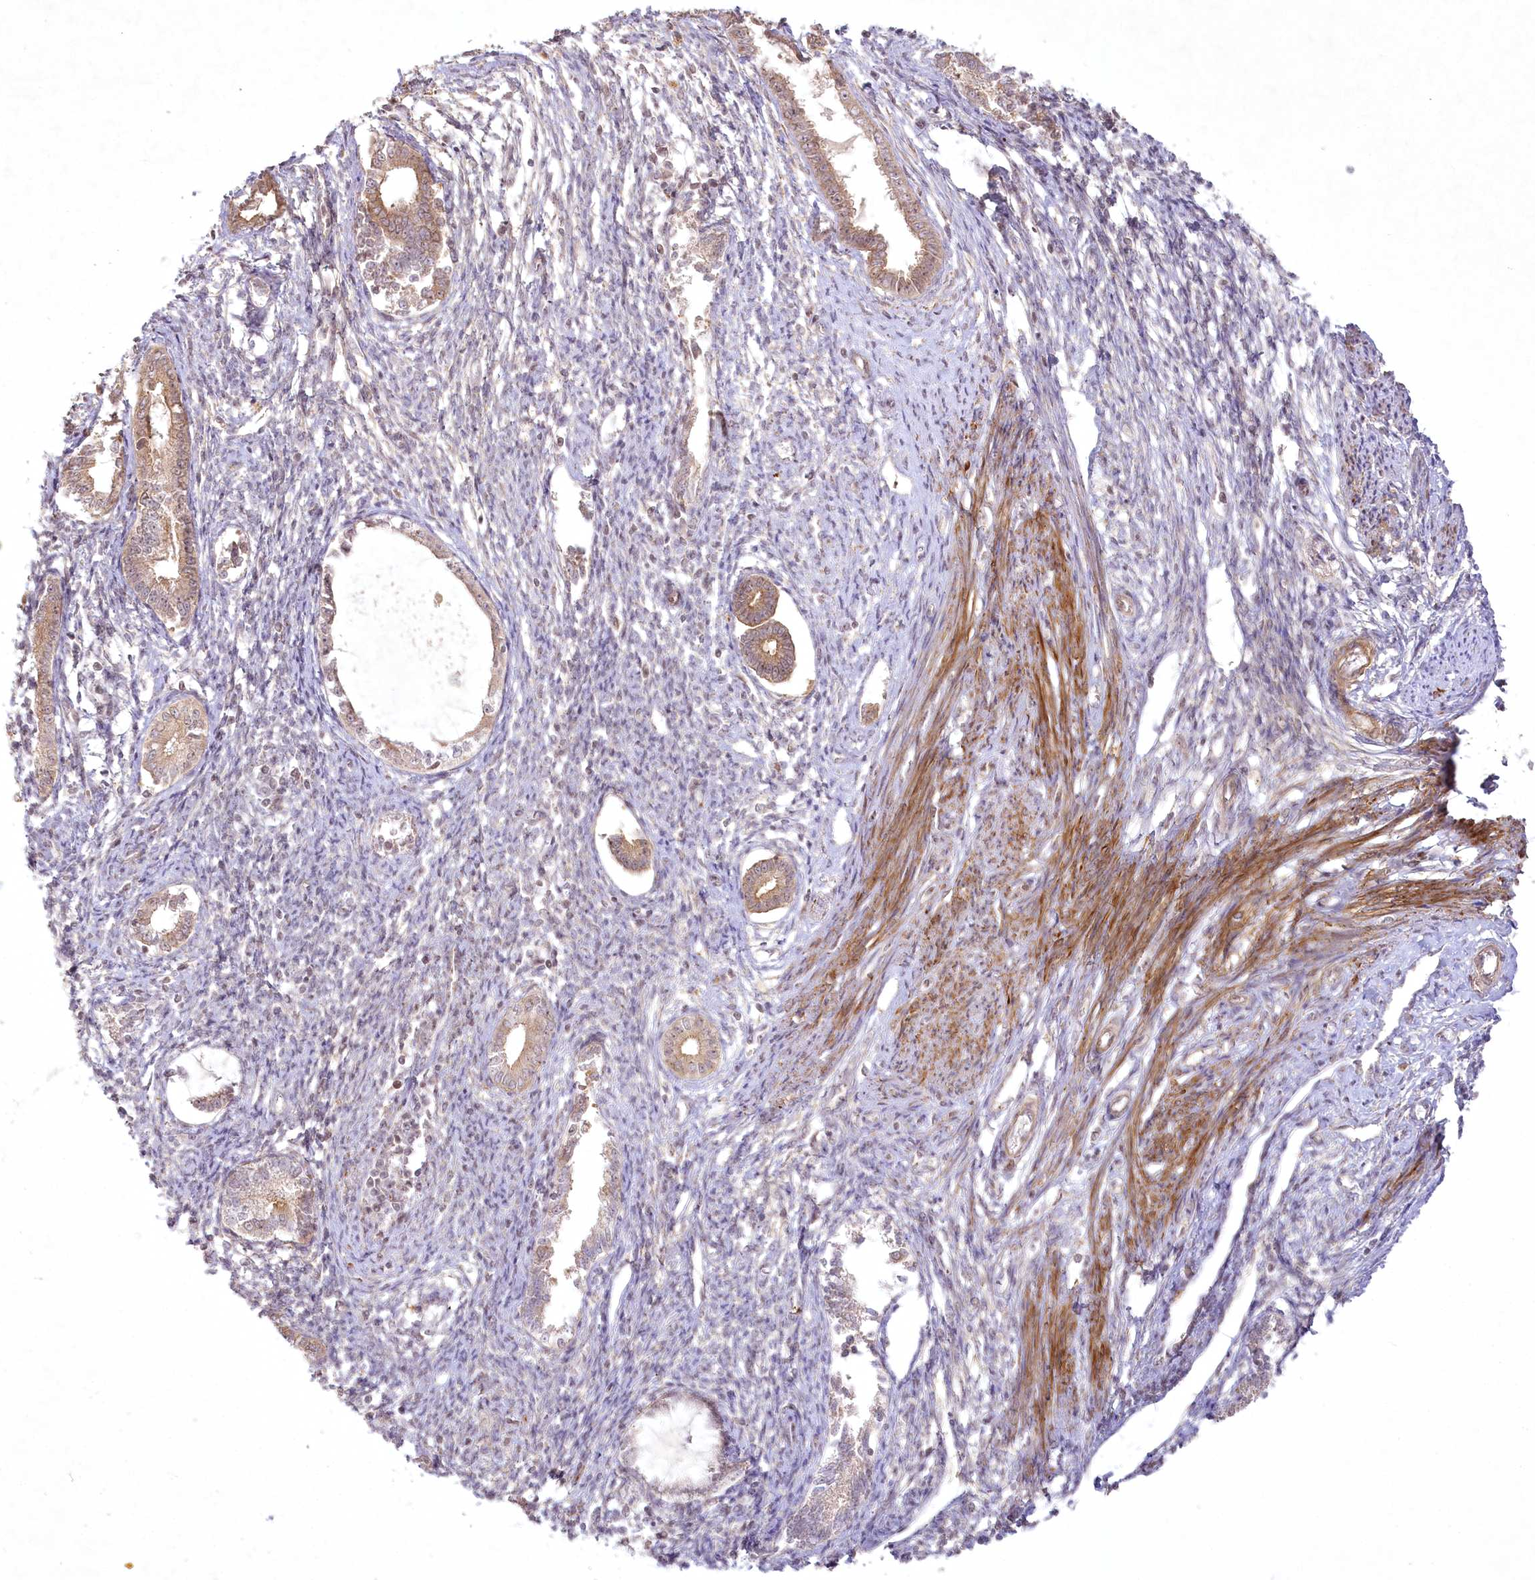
{"staining": {"intensity": "negative", "quantity": "none", "location": "none"}, "tissue": "endometrium", "cell_type": "Cells in endometrial stroma", "image_type": "normal", "snomed": [{"axis": "morphology", "description": "Normal tissue, NOS"}, {"axis": "topography", "description": "Endometrium"}], "caption": "Immunohistochemical staining of benign endometrium shows no significant positivity in cells in endometrial stroma.", "gene": "SH2D3A", "patient": {"sex": "female", "age": 56}}